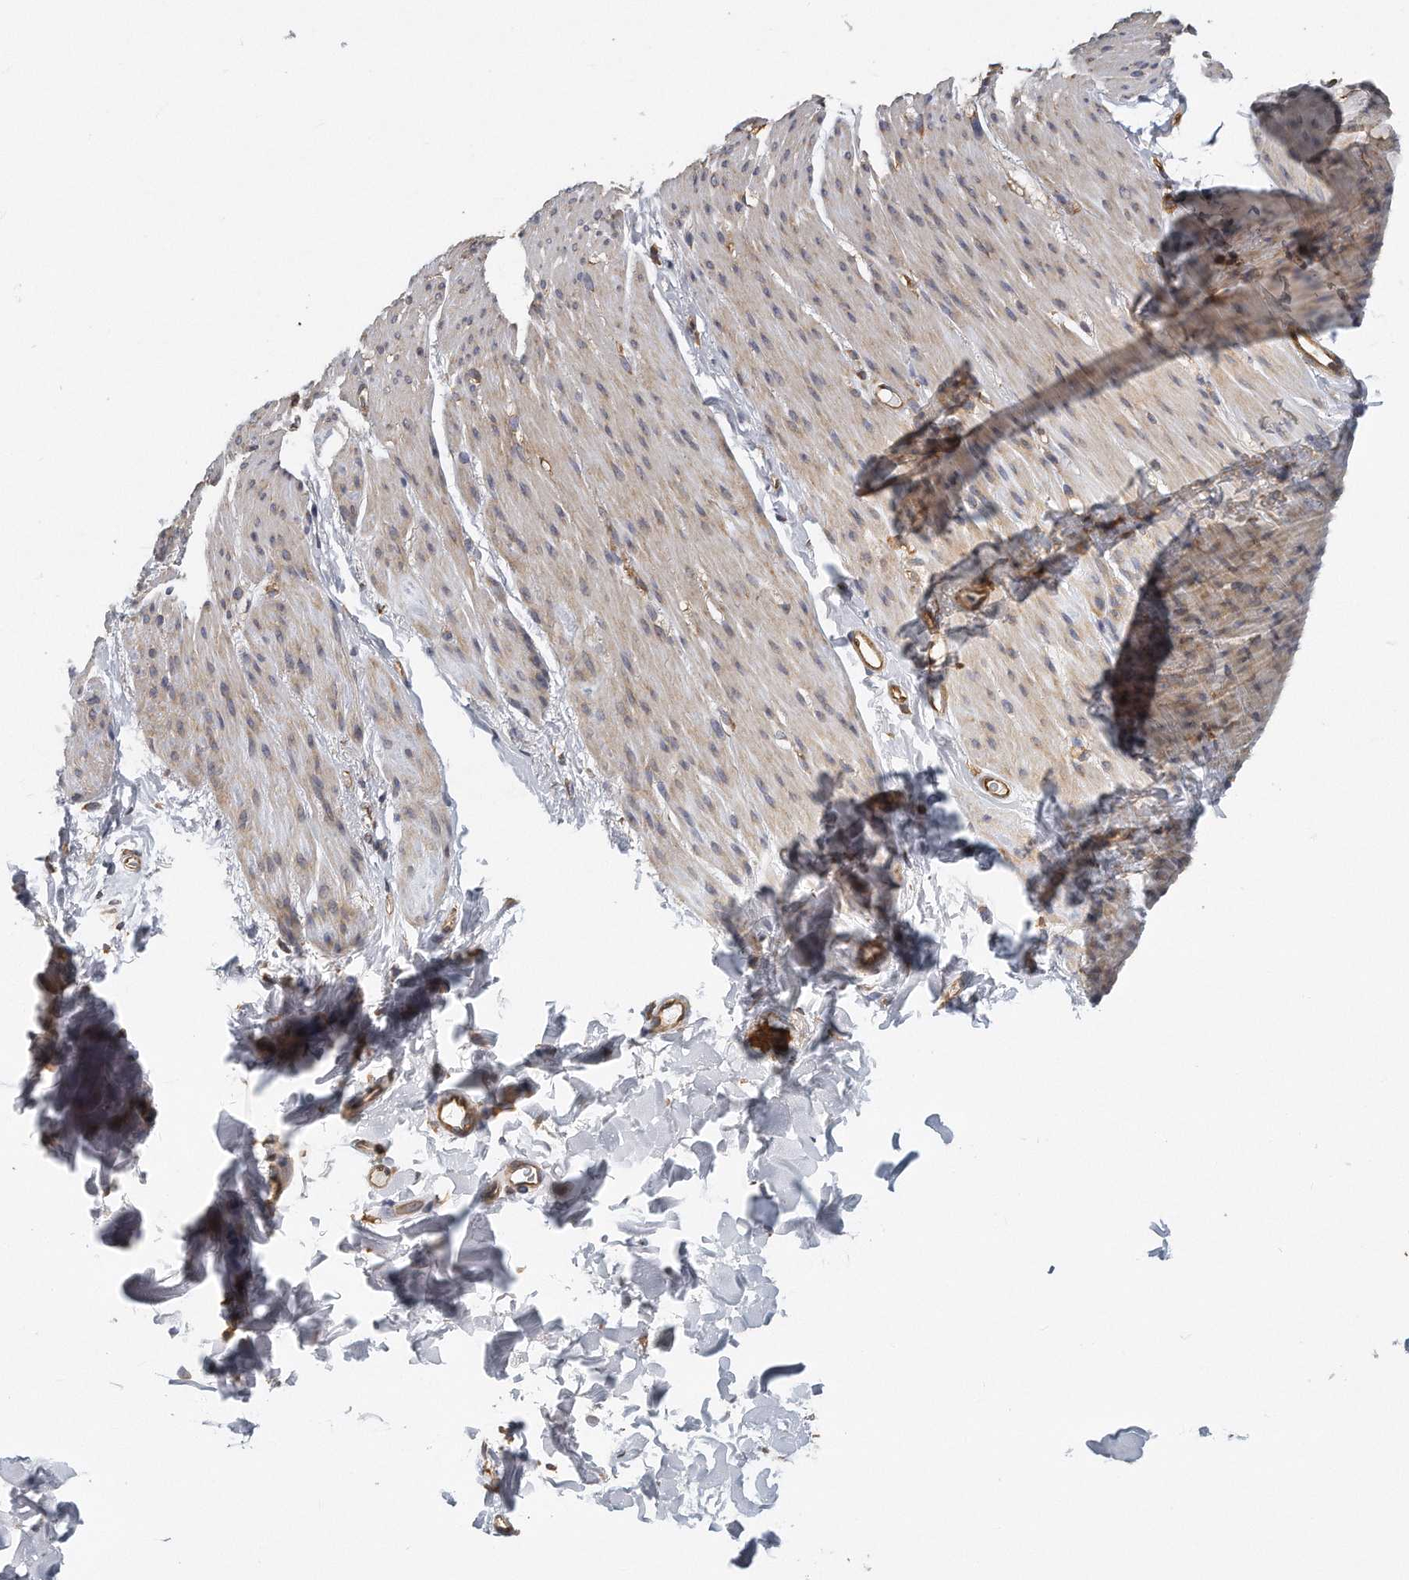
{"staining": {"intensity": "weak", "quantity": ">75%", "location": "cytoplasmic/membranous"}, "tissue": "smooth muscle", "cell_type": "Smooth muscle cells", "image_type": "normal", "snomed": [{"axis": "morphology", "description": "Normal tissue, NOS"}, {"axis": "topography", "description": "Colon"}, {"axis": "topography", "description": "Peripheral nerve tissue"}], "caption": "A high-resolution photomicrograph shows IHC staining of benign smooth muscle, which shows weak cytoplasmic/membranous expression in approximately >75% of smooth muscle cells. The staining is performed using DAB brown chromogen to label protein expression. The nuclei are counter-stained blue using hematoxylin.", "gene": "EIF3I", "patient": {"sex": "female", "age": 61}}